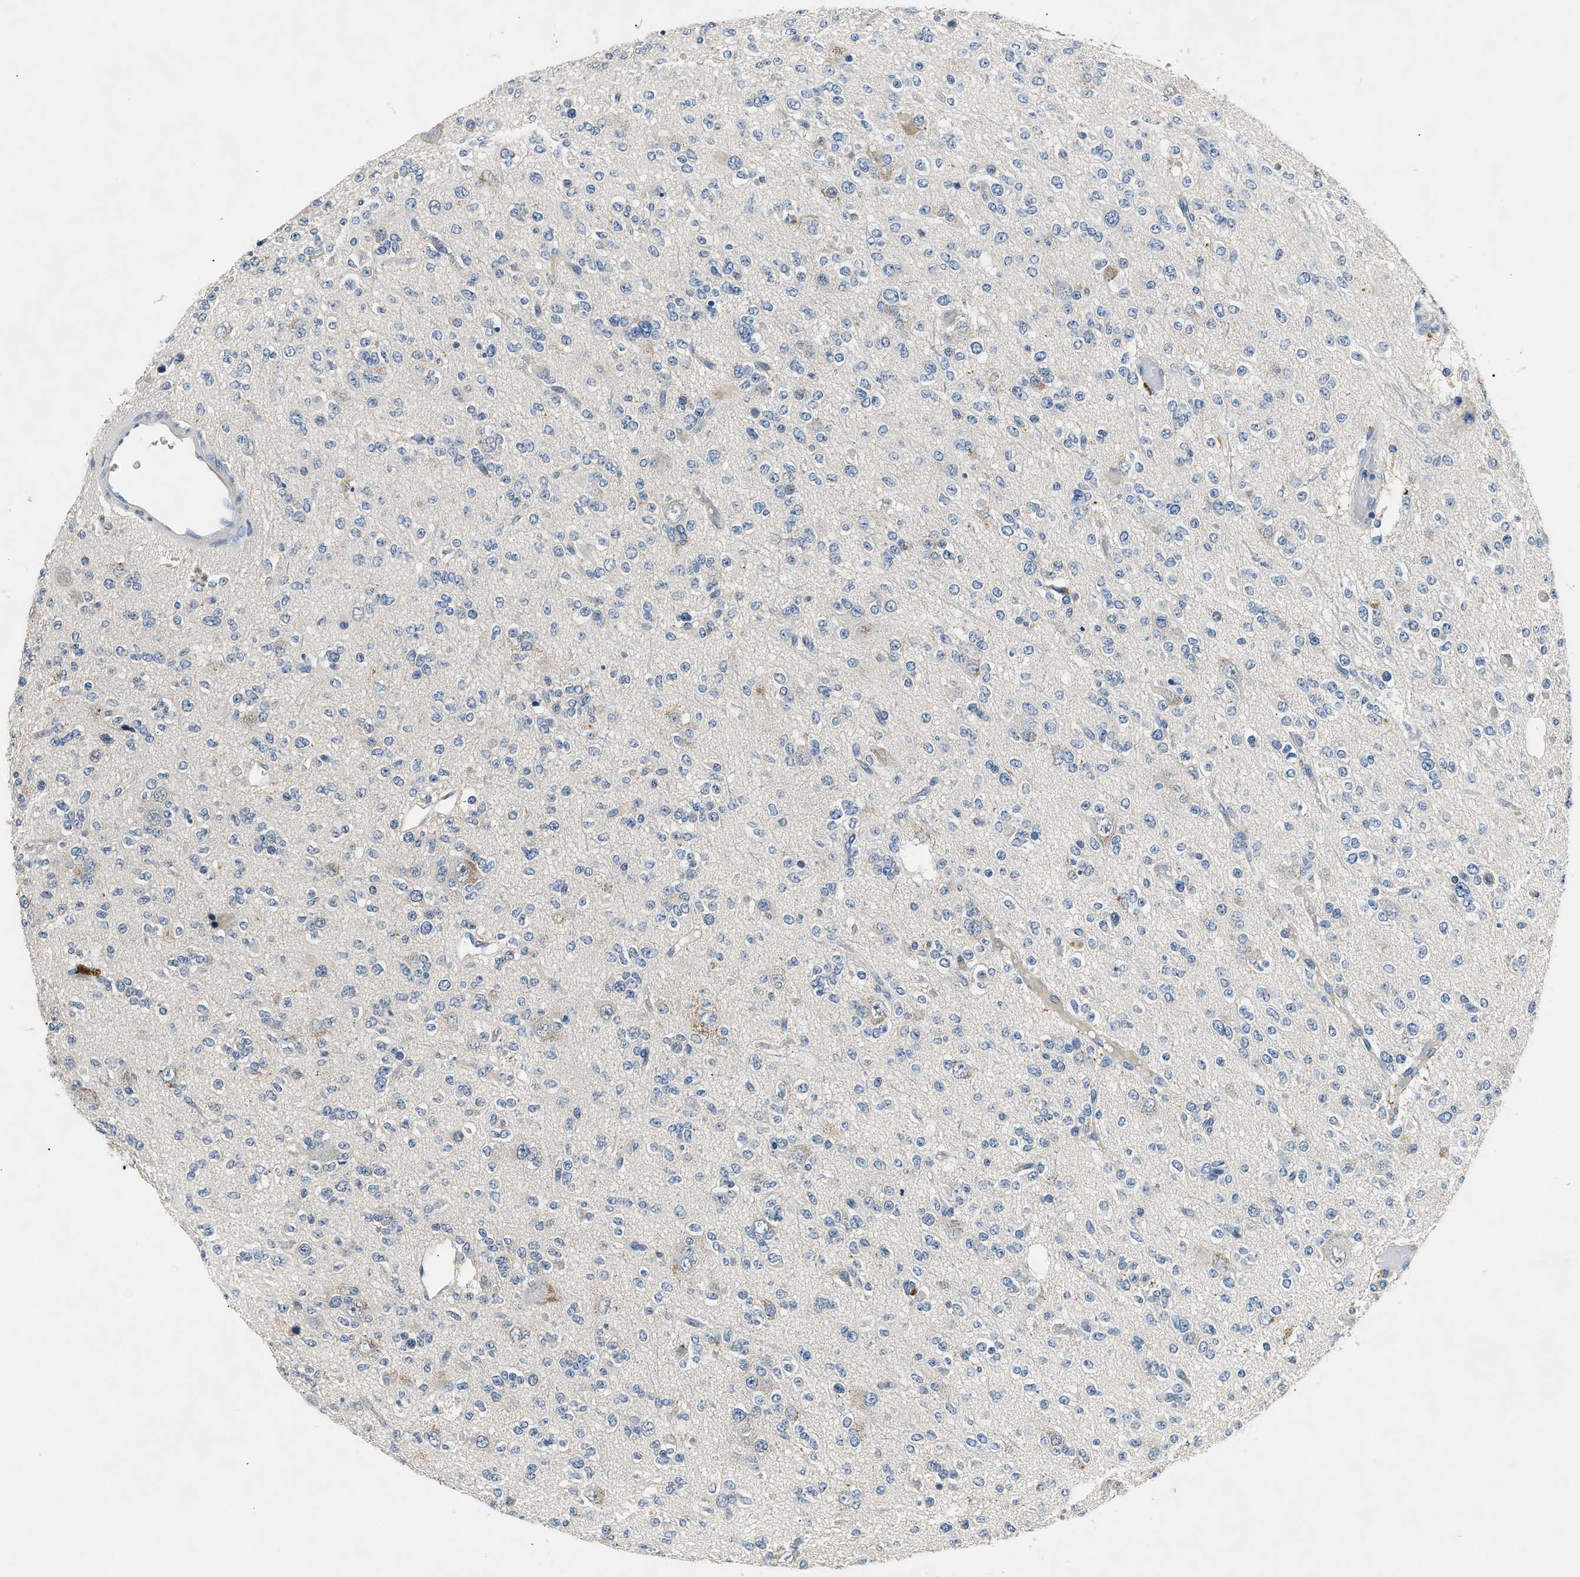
{"staining": {"intensity": "negative", "quantity": "none", "location": "none"}, "tissue": "glioma", "cell_type": "Tumor cells", "image_type": "cancer", "snomed": [{"axis": "morphology", "description": "Glioma, malignant, Low grade"}, {"axis": "topography", "description": "Brain"}], "caption": "The photomicrograph displays no significant positivity in tumor cells of glioma.", "gene": "INHA", "patient": {"sex": "male", "age": 38}}